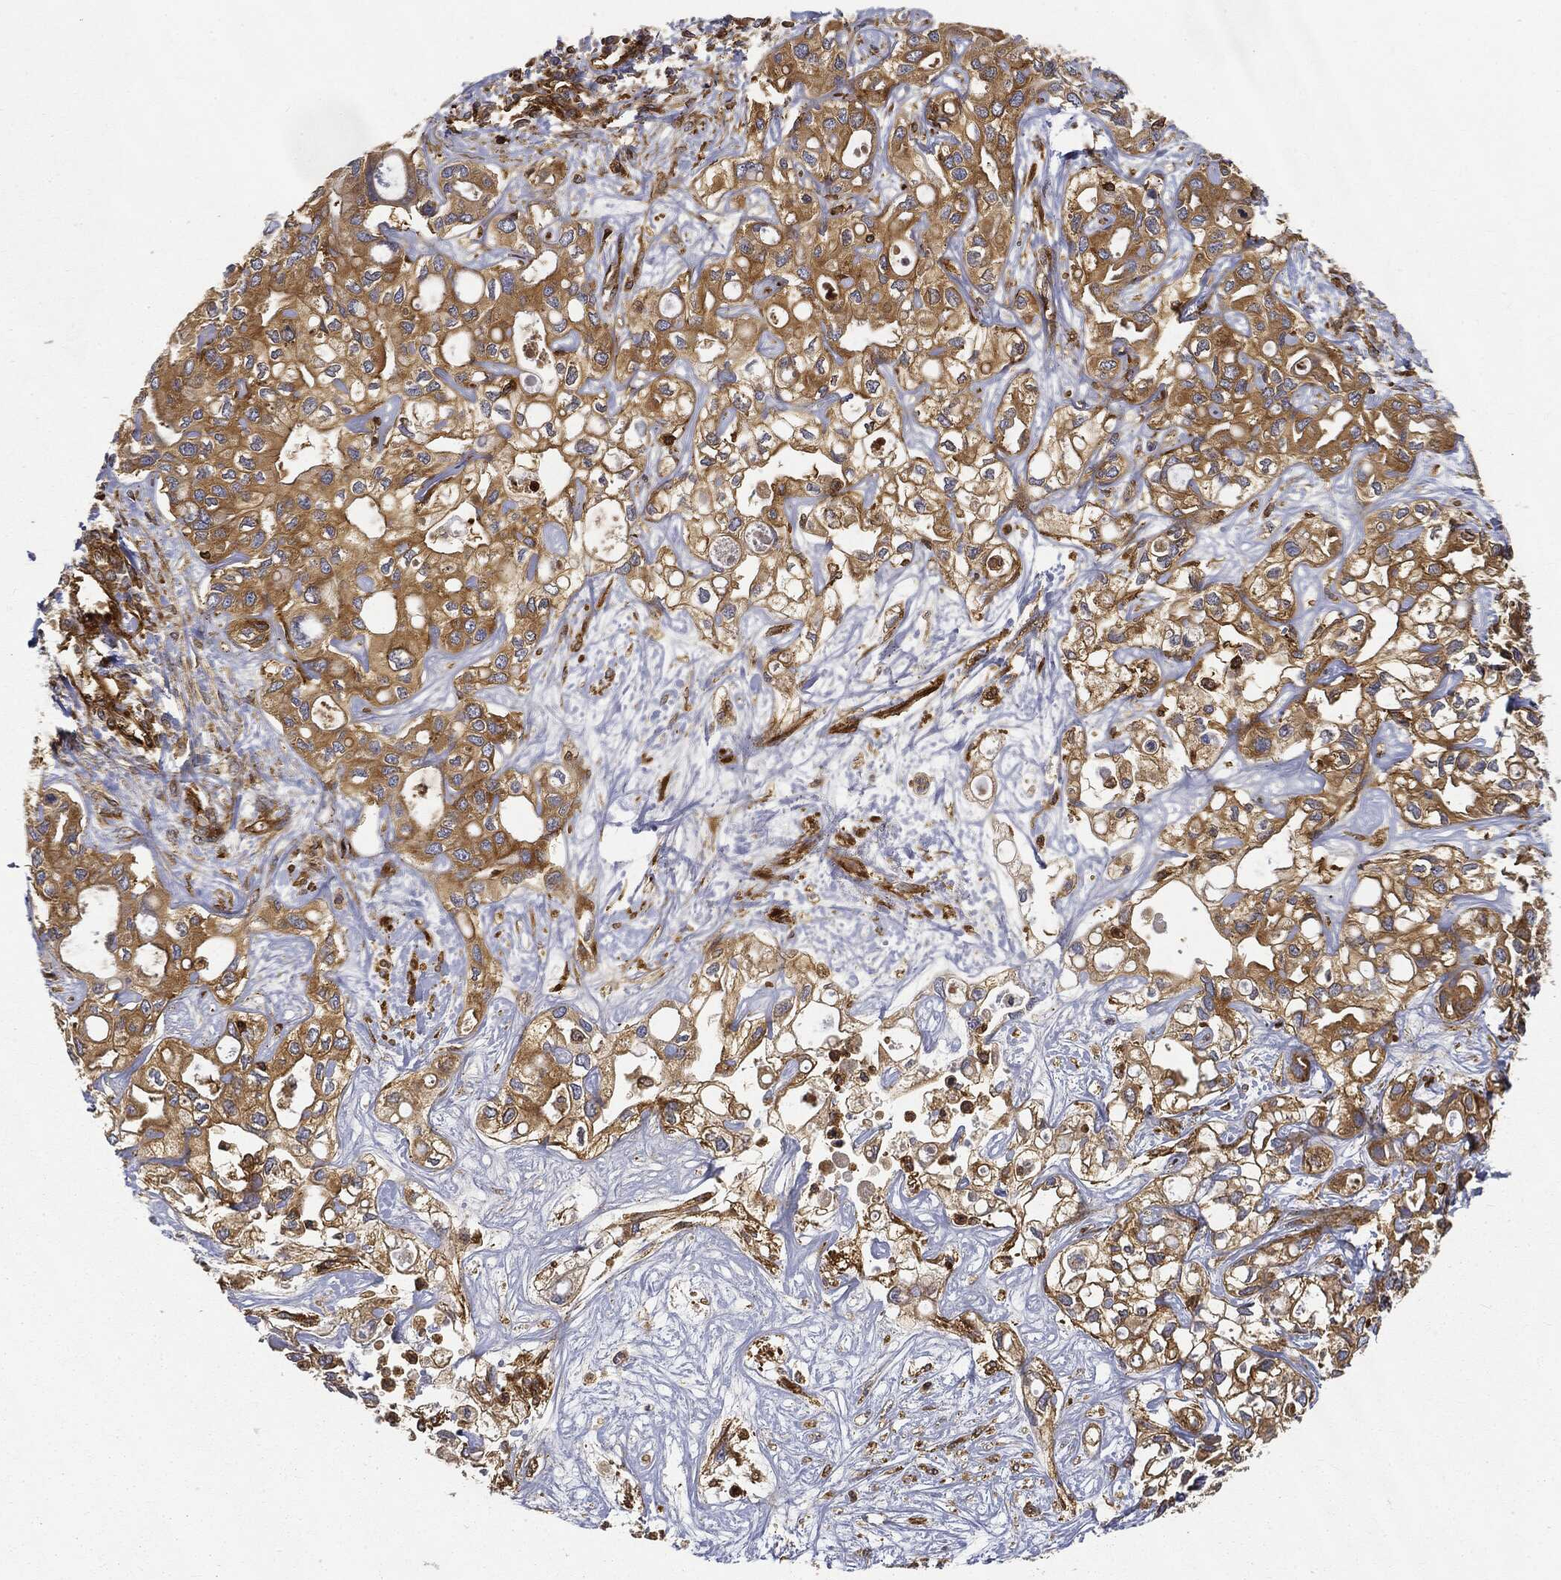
{"staining": {"intensity": "moderate", "quantity": ">75%", "location": "cytoplasmic/membranous"}, "tissue": "liver cancer", "cell_type": "Tumor cells", "image_type": "cancer", "snomed": [{"axis": "morphology", "description": "Cholangiocarcinoma"}, {"axis": "topography", "description": "Liver"}], "caption": "Approximately >75% of tumor cells in cholangiocarcinoma (liver) display moderate cytoplasmic/membranous protein expression as visualized by brown immunohistochemical staining.", "gene": "WDR1", "patient": {"sex": "female", "age": 64}}